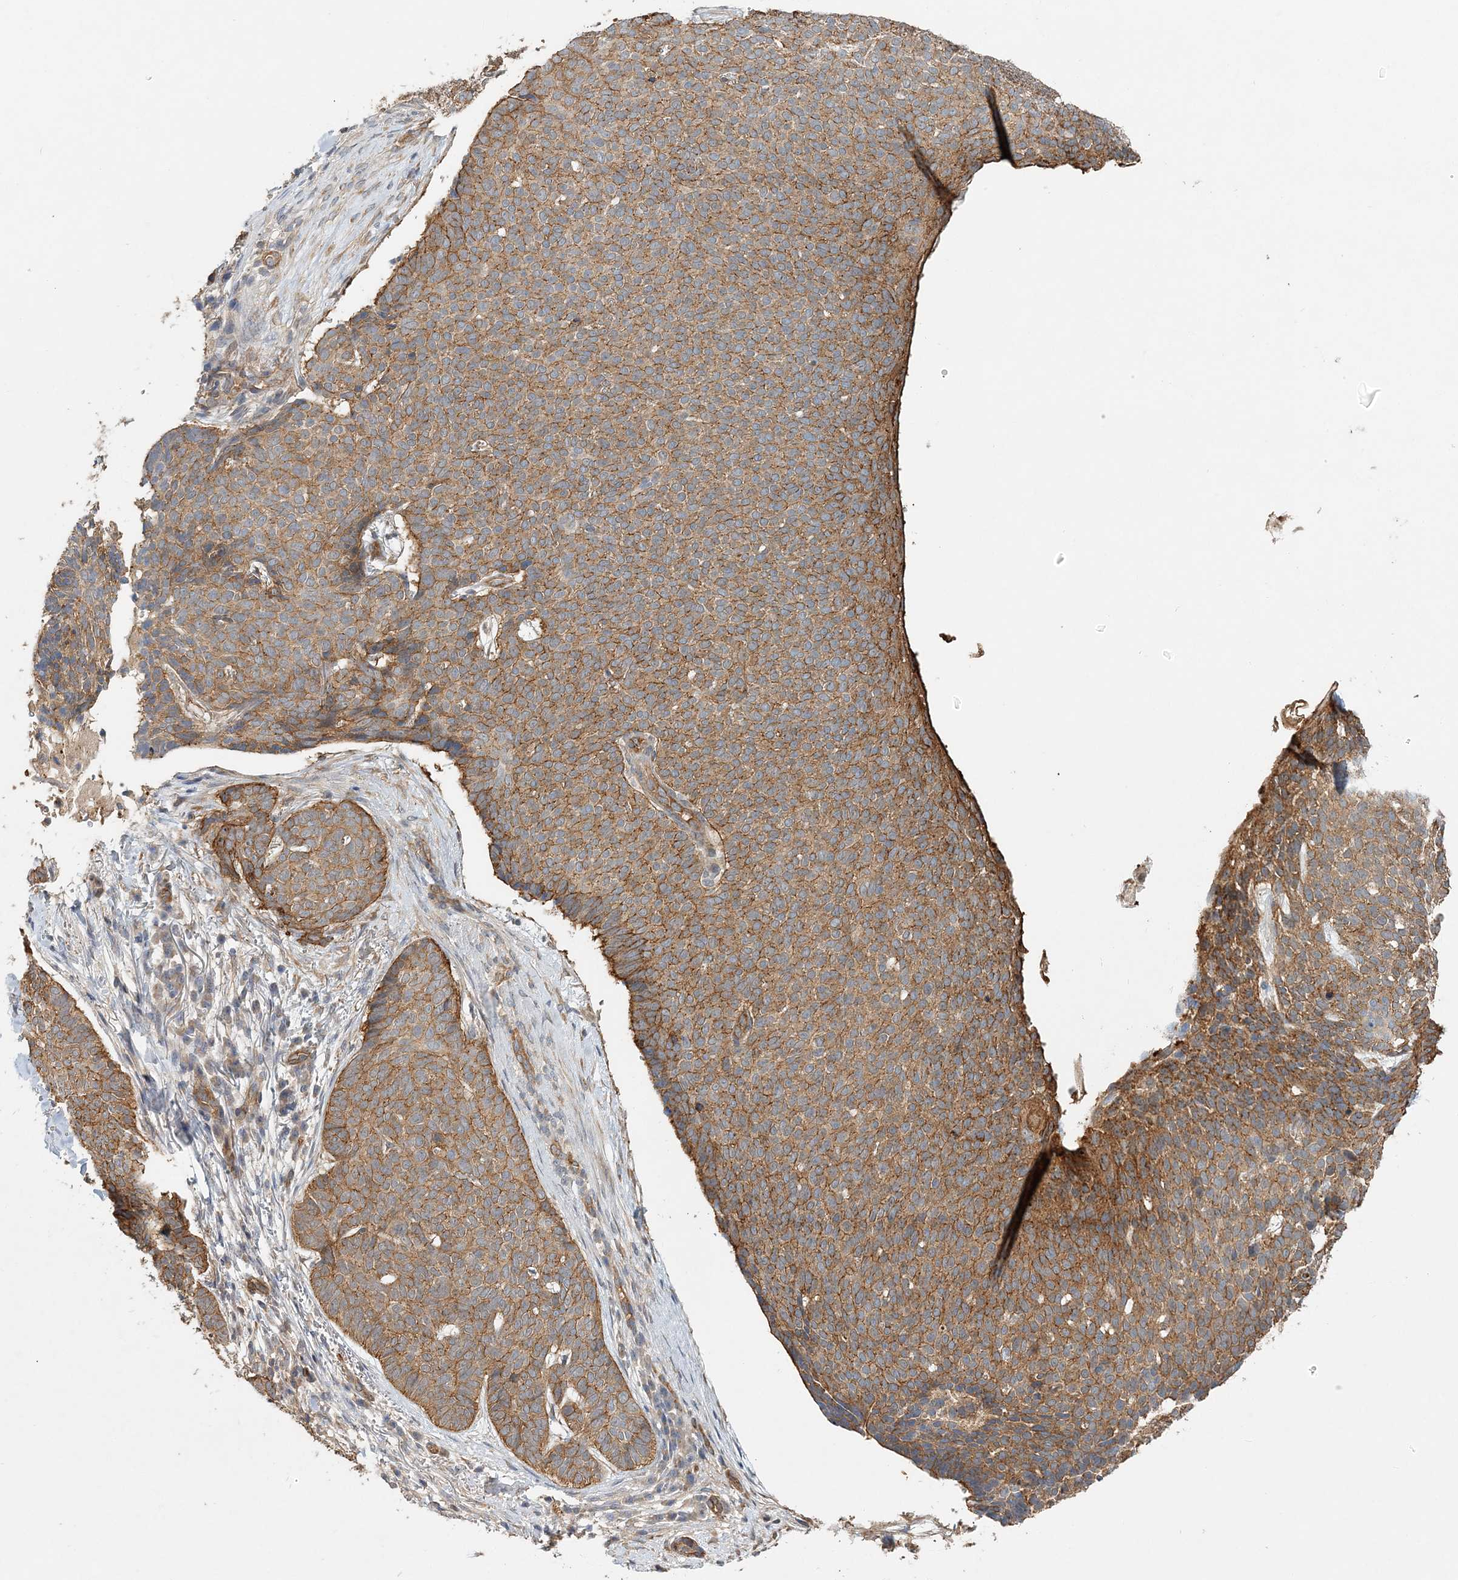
{"staining": {"intensity": "moderate", "quantity": ">75%", "location": "cytoplasmic/membranous"}, "tissue": "skin cancer", "cell_type": "Tumor cells", "image_type": "cancer", "snomed": [{"axis": "morphology", "description": "Normal tissue, NOS"}, {"axis": "morphology", "description": "Basal cell carcinoma"}, {"axis": "topography", "description": "Skin"}], "caption": "An image showing moderate cytoplasmic/membranous staining in approximately >75% of tumor cells in basal cell carcinoma (skin), as visualized by brown immunohistochemical staining.", "gene": "MAT2B", "patient": {"sex": "male", "age": 50}}